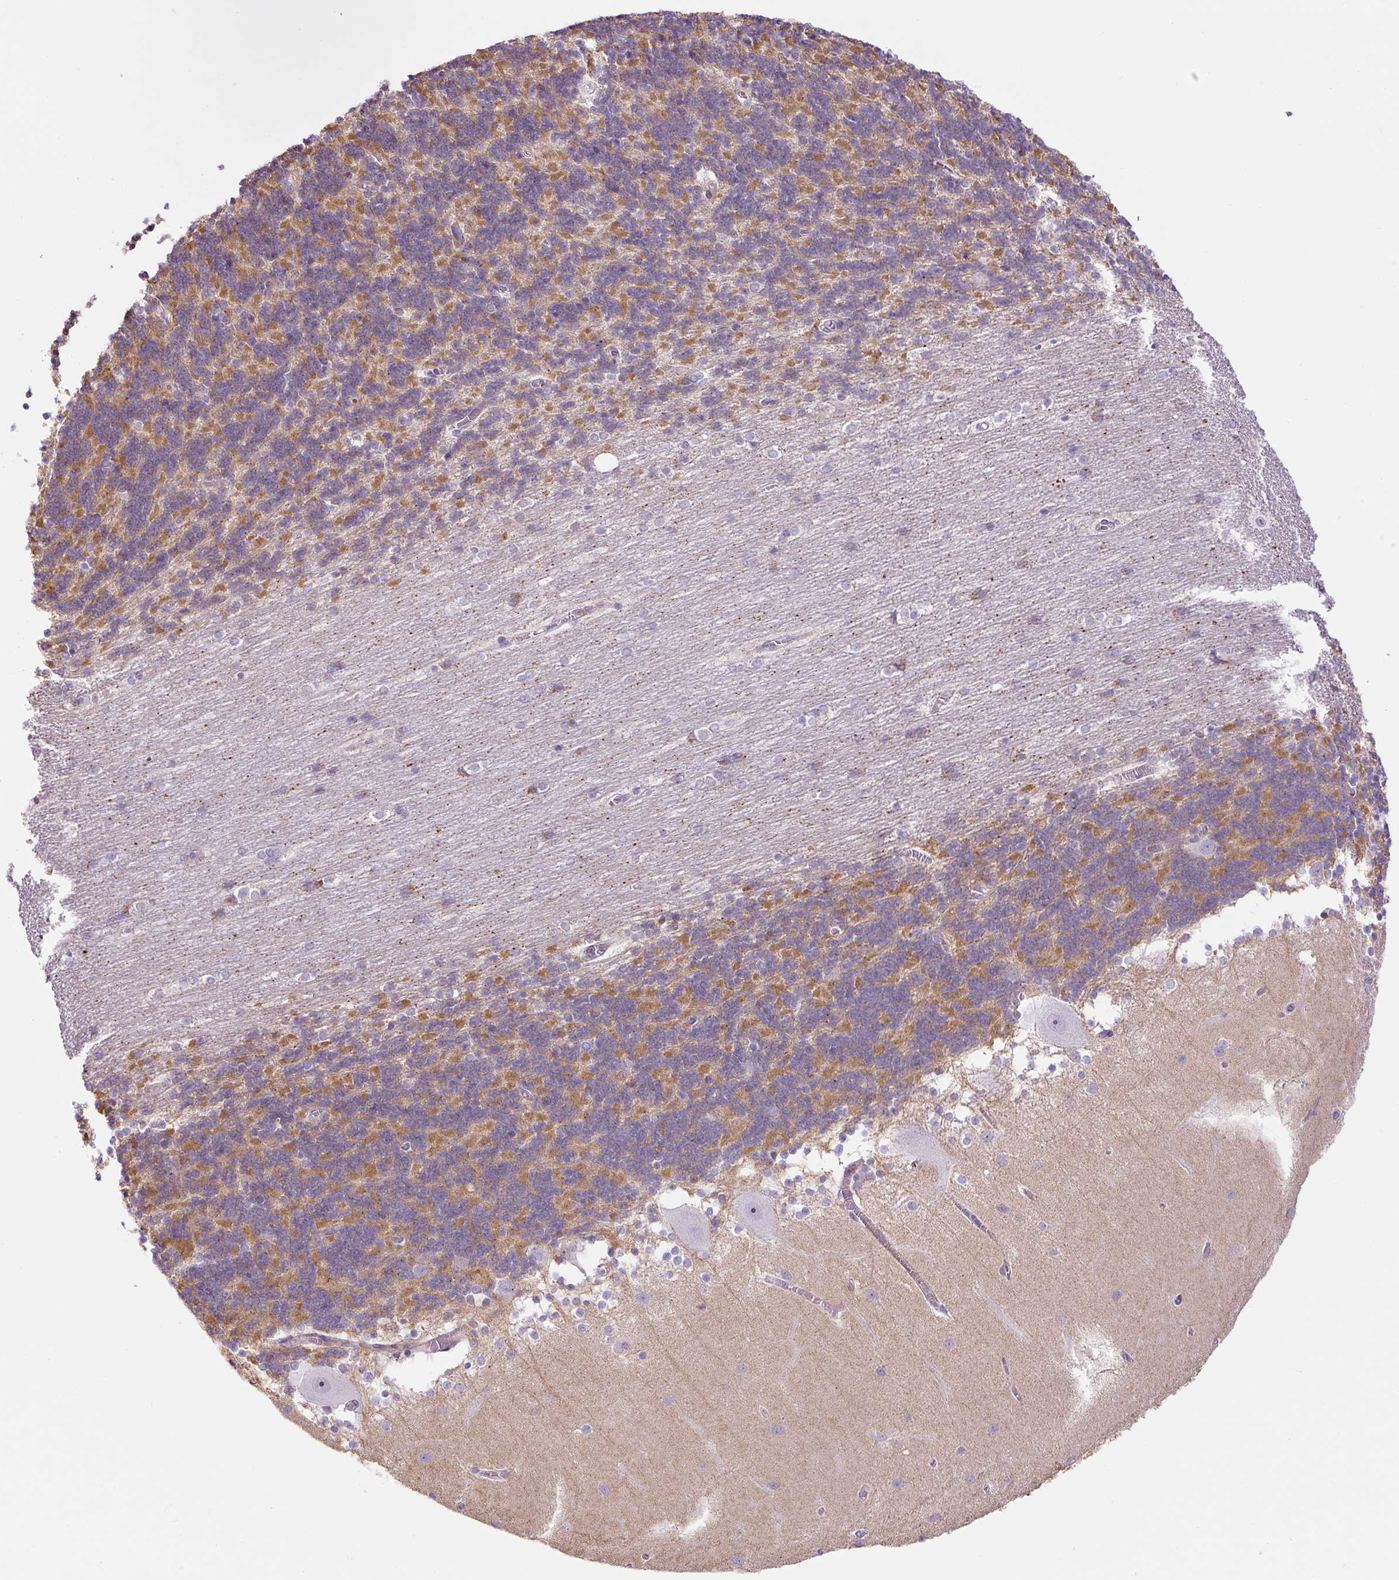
{"staining": {"intensity": "moderate", "quantity": "25%-75%", "location": "cytoplasmic/membranous"}, "tissue": "cerebellum", "cell_type": "Cells in granular layer", "image_type": "normal", "snomed": [{"axis": "morphology", "description": "Normal tissue, NOS"}, {"axis": "topography", "description": "Cerebellum"}], "caption": "Immunohistochemistry (IHC) micrograph of normal human cerebellum stained for a protein (brown), which shows medium levels of moderate cytoplasmic/membranous positivity in about 25%-75% of cells in granular layer.", "gene": "ZNF596", "patient": {"sex": "female", "age": 54}}